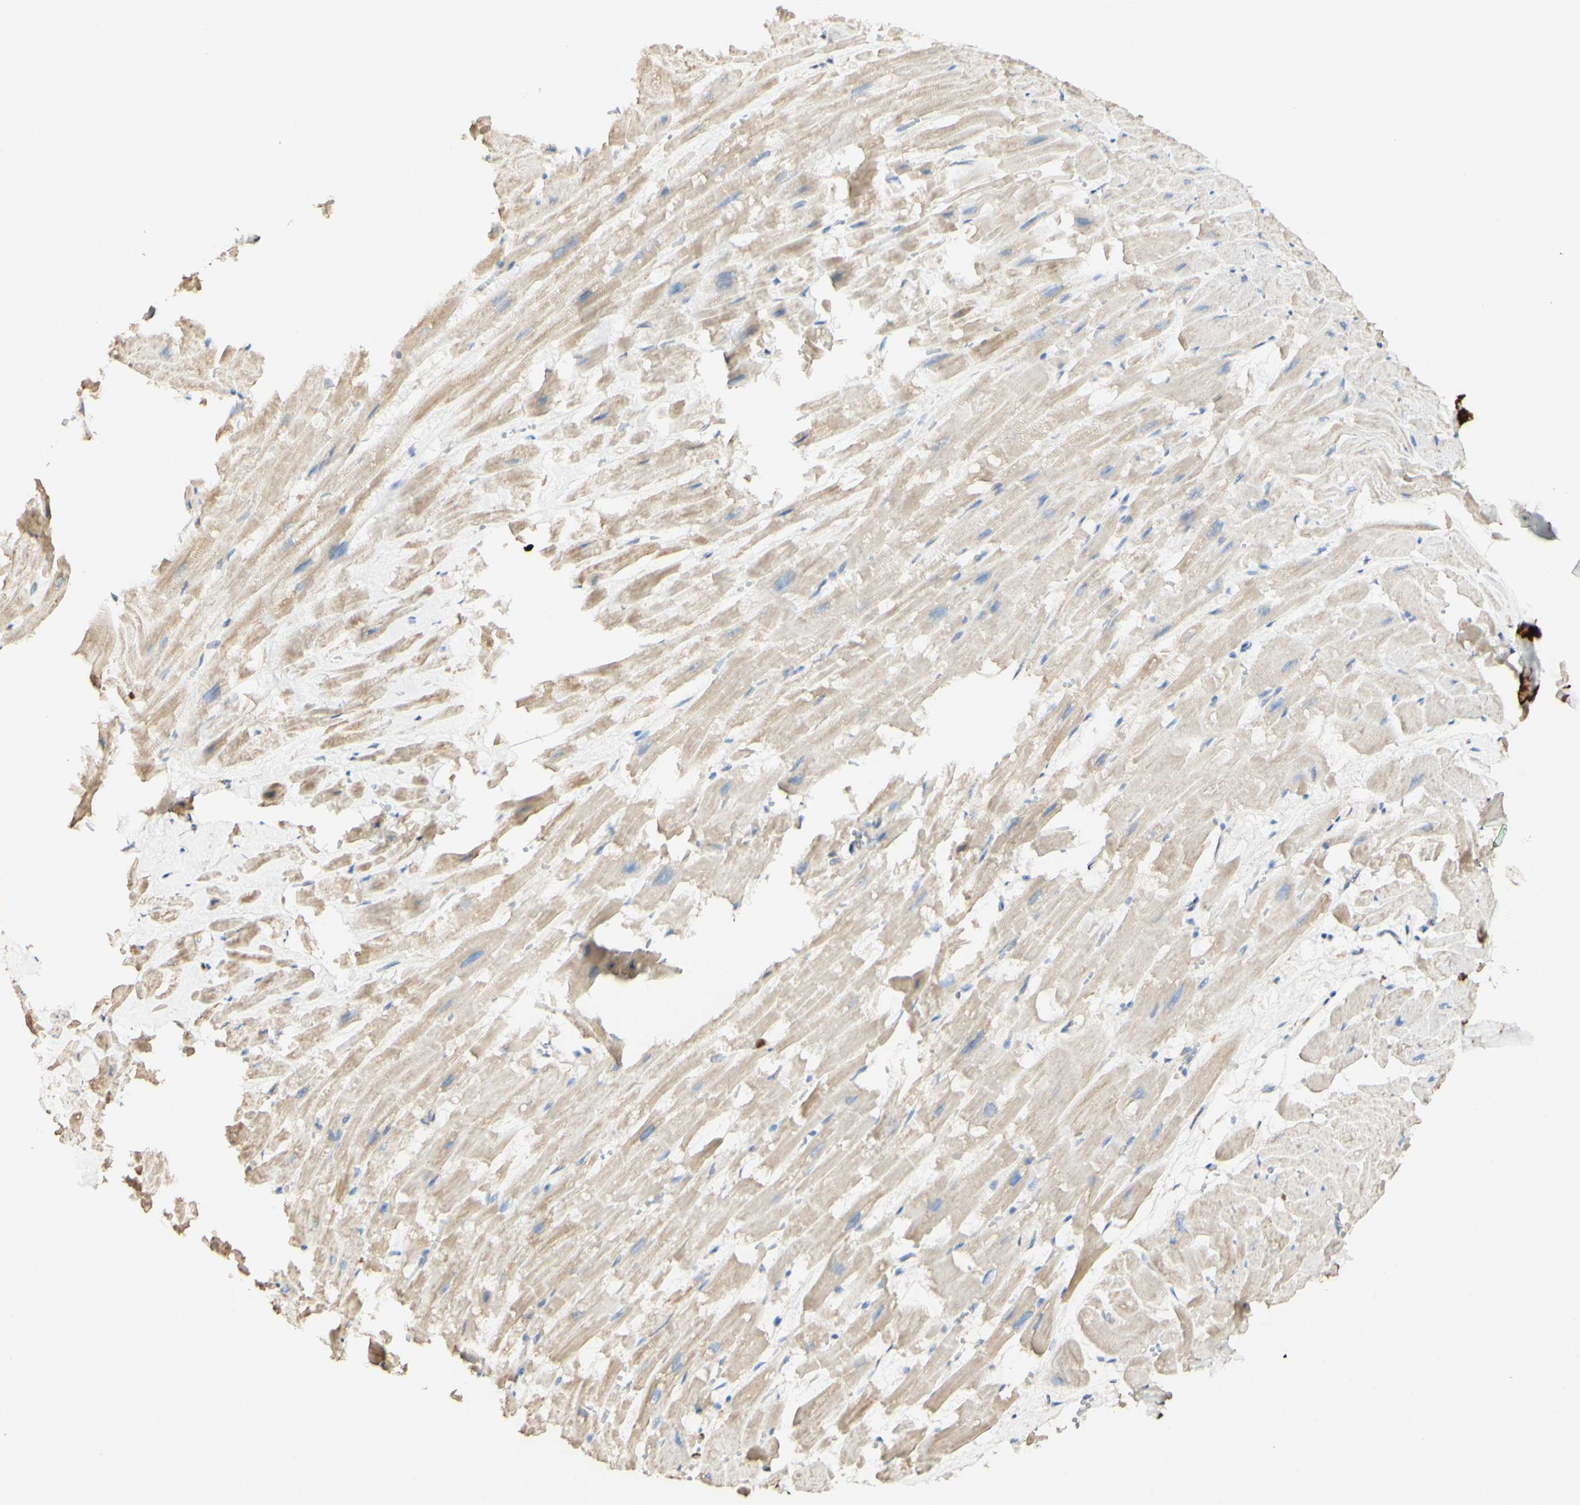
{"staining": {"intensity": "weak", "quantity": "25%-75%", "location": "cytoplasmic/membranous"}, "tissue": "heart muscle", "cell_type": "Cardiomyocytes", "image_type": "normal", "snomed": [{"axis": "morphology", "description": "Normal tissue, NOS"}, {"axis": "topography", "description": "Heart"}], "caption": "Benign heart muscle was stained to show a protein in brown. There is low levels of weak cytoplasmic/membranous positivity in approximately 25%-75% of cardiomyocytes.", "gene": "MAP3K4", "patient": {"sex": "female", "age": 19}}